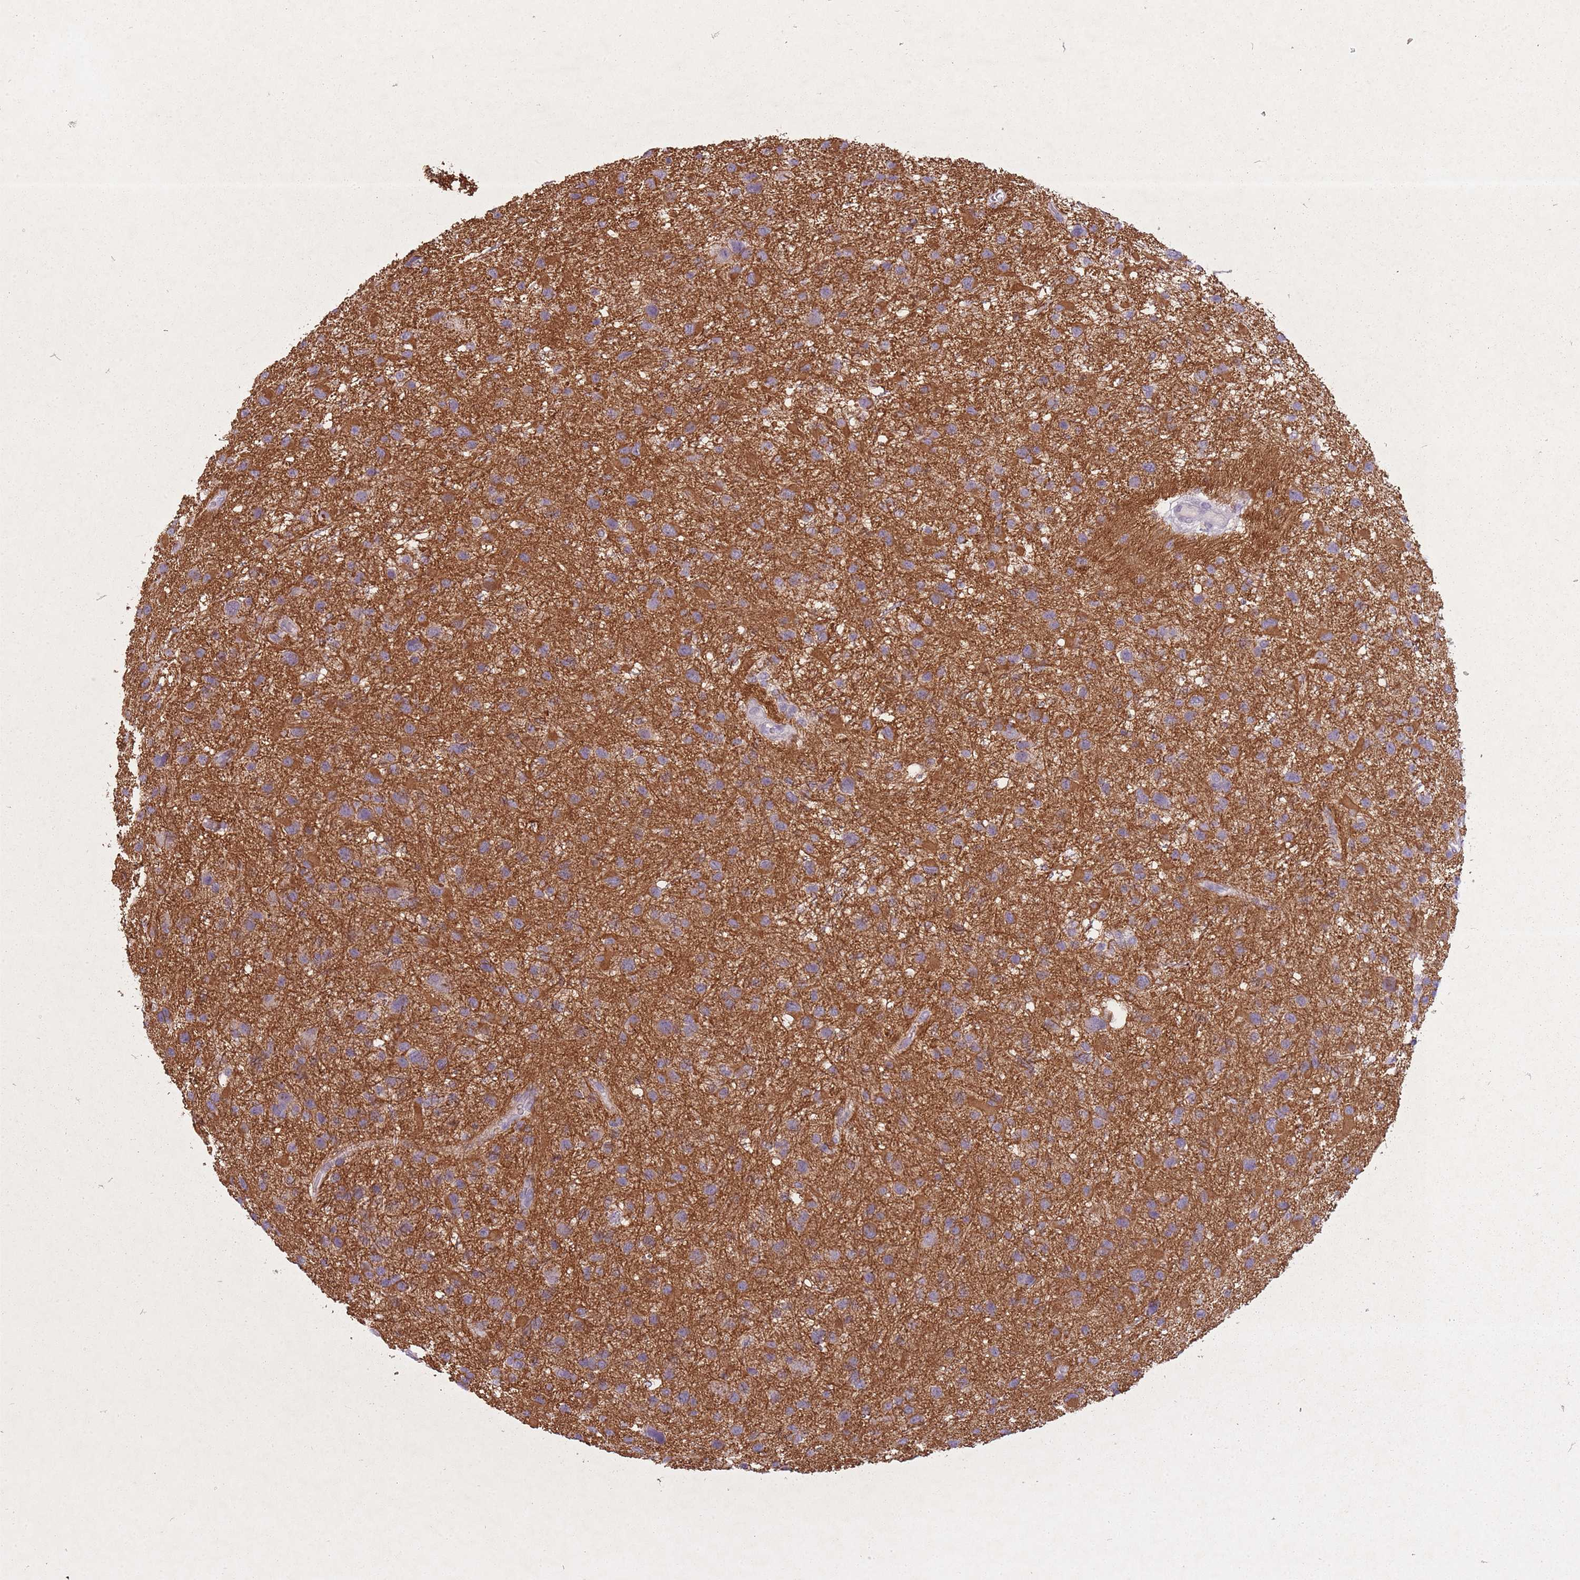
{"staining": {"intensity": "negative", "quantity": "none", "location": "none"}, "tissue": "glioma", "cell_type": "Tumor cells", "image_type": "cancer", "snomed": [{"axis": "morphology", "description": "Glioma, malignant, Low grade"}, {"axis": "topography", "description": "Brain"}], "caption": "High magnification brightfield microscopy of malignant glioma (low-grade) stained with DAB (3,3'-diaminobenzidine) (brown) and counterstained with hematoxylin (blue): tumor cells show no significant staining.", "gene": "FAM43B", "patient": {"sex": "female", "age": 32}}